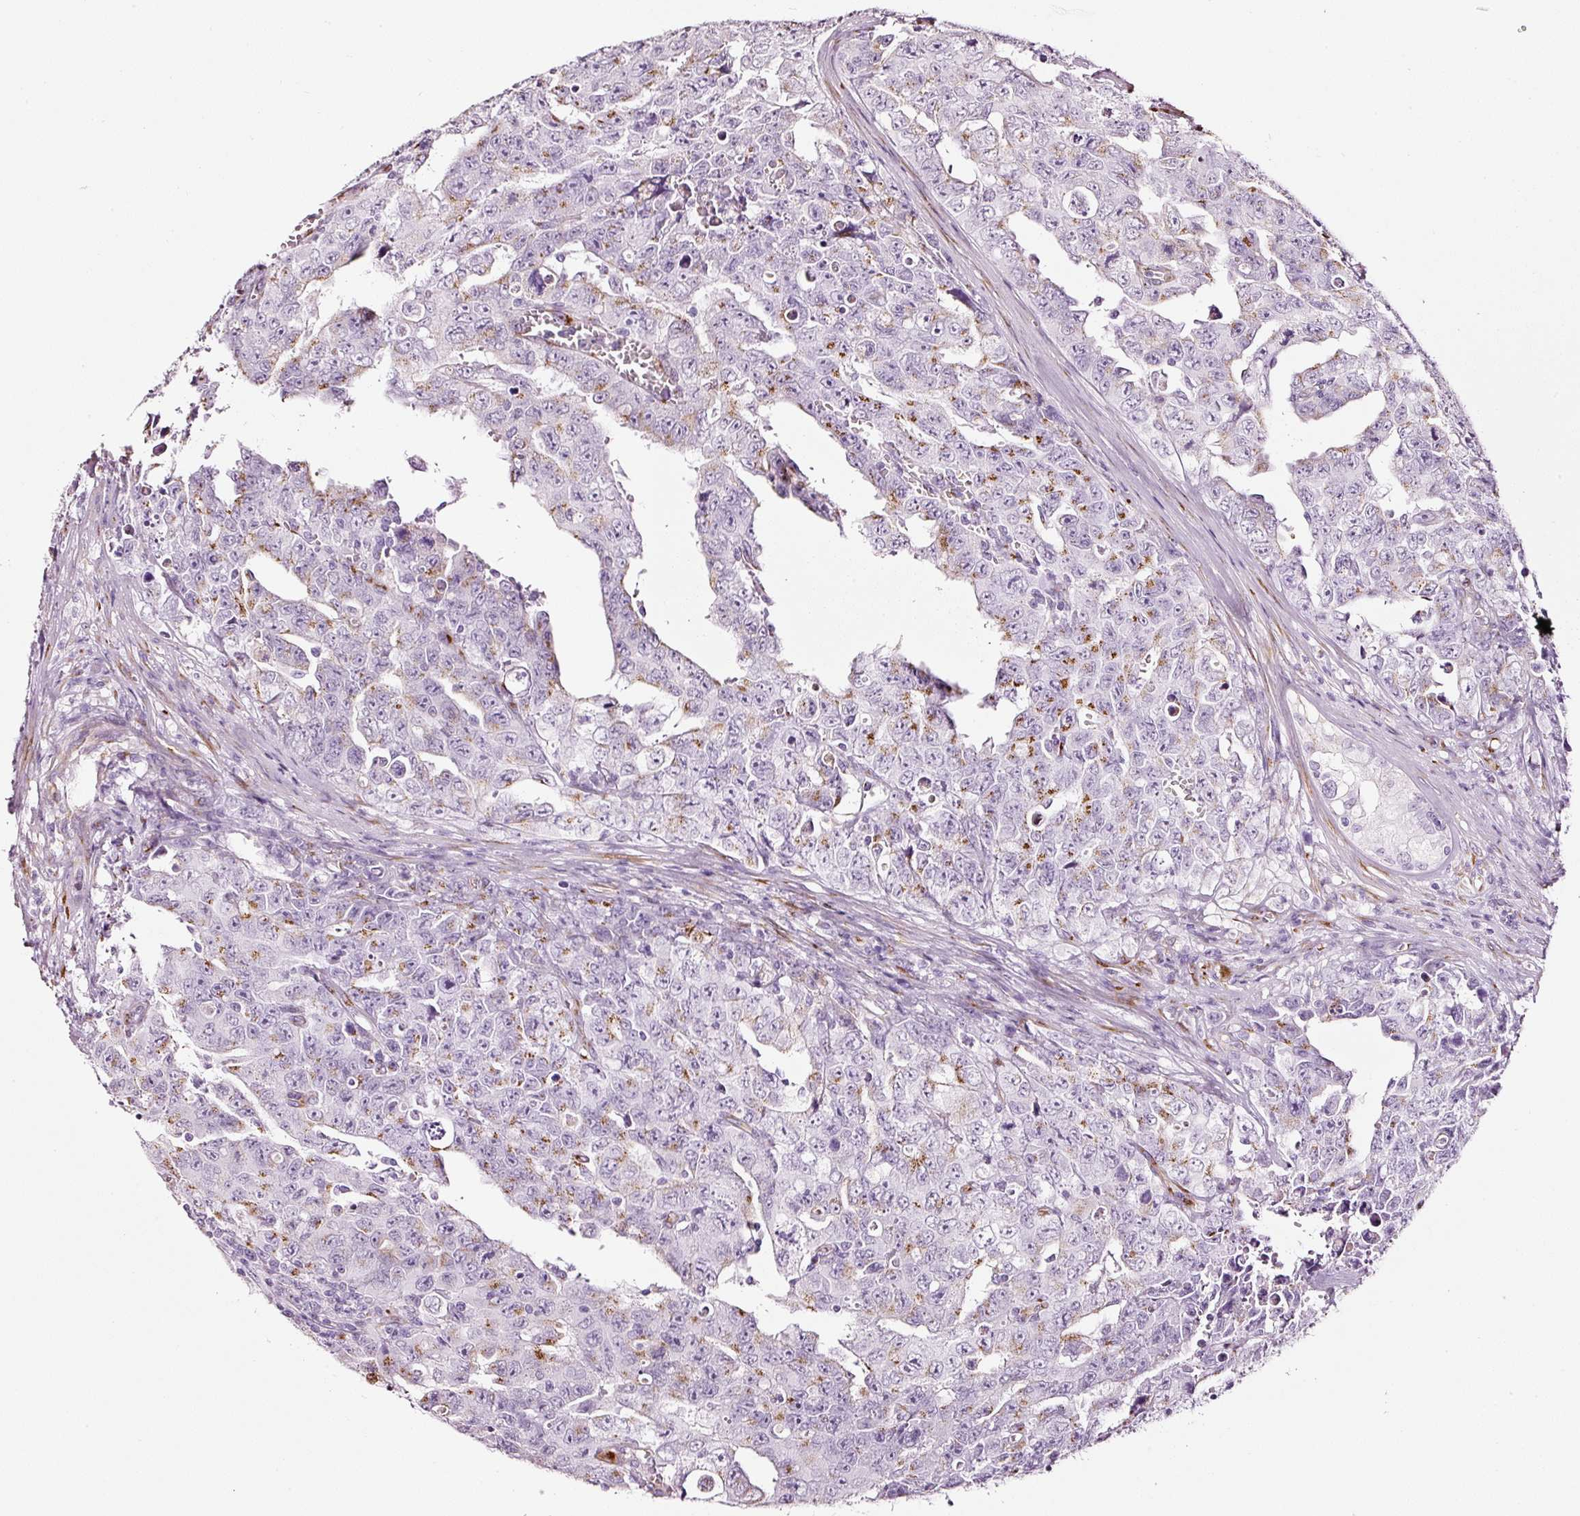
{"staining": {"intensity": "moderate", "quantity": "<25%", "location": "cytoplasmic/membranous"}, "tissue": "testis cancer", "cell_type": "Tumor cells", "image_type": "cancer", "snomed": [{"axis": "morphology", "description": "Carcinoma, Embryonal, NOS"}, {"axis": "topography", "description": "Testis"}], "caption": "Immunohistochemistry (IHC) (DAB (3,3'-diaminobenzidine)) staining of embryonal carcinoma (testis) reveals moderate cytoplasmic/membranous protein expression in approximately <25% of tumor cells.", "gene": "SDF4", "patient": {"sex": "male", "age": 24}}